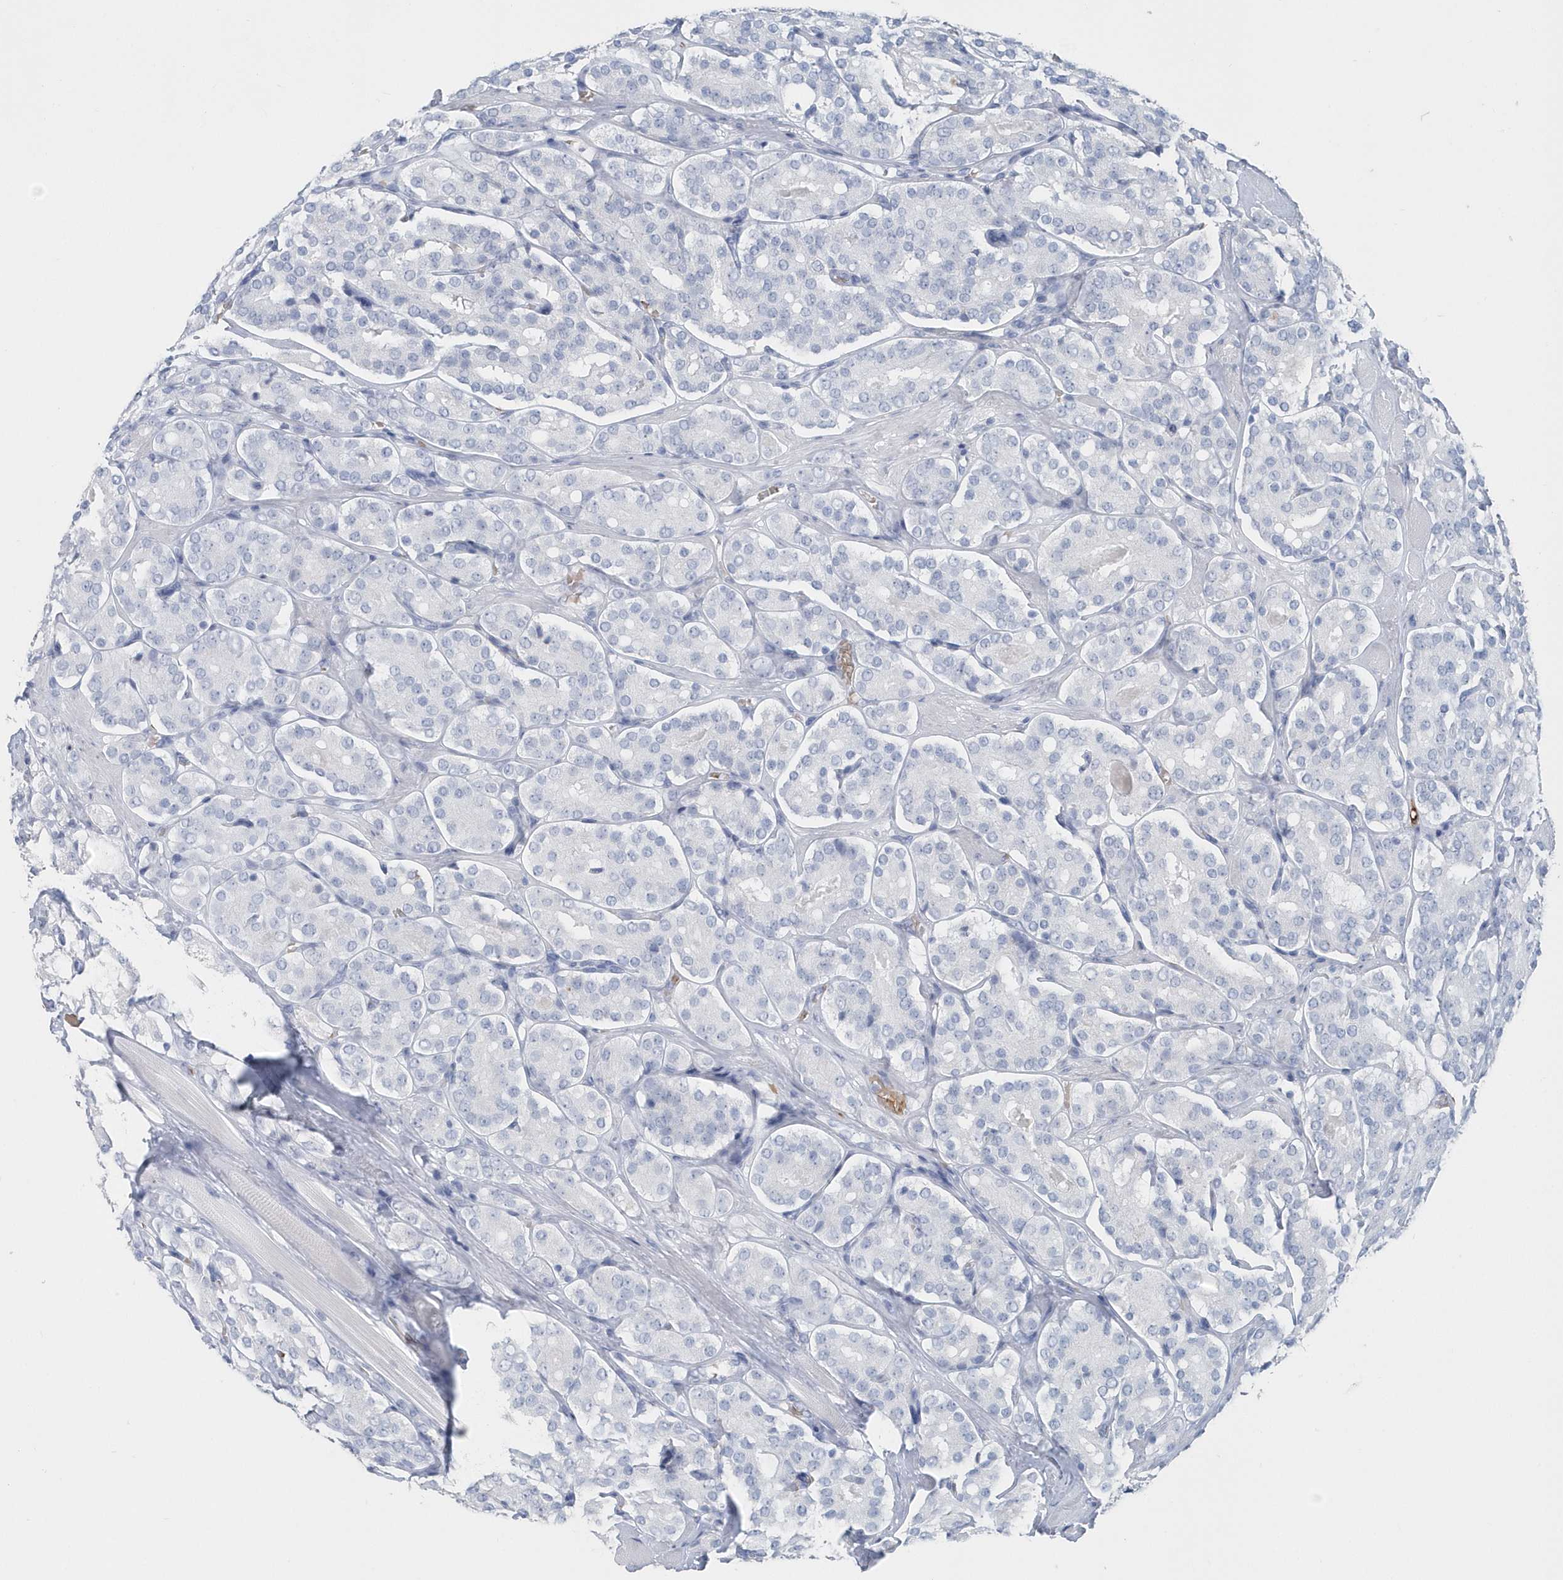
{"staining": {"intensity": "negative", "quantity": "none", "location": "none"}, "tissue": "prostate cancer", "cell_type": "Tumor cells", "image_type": "cancer", "snomed": [{"axis": "morphology", "description": "Adenocarcinoma, High grade"}, {"axis": "topography", "description": "Prostate"}], "caption": "Protein analysis of prostate high-grade adenocarcinoma reveals no significant positivity in tumor cells.", "gene": "HBA2", "patient": {"sex": "male", "age": 65}}